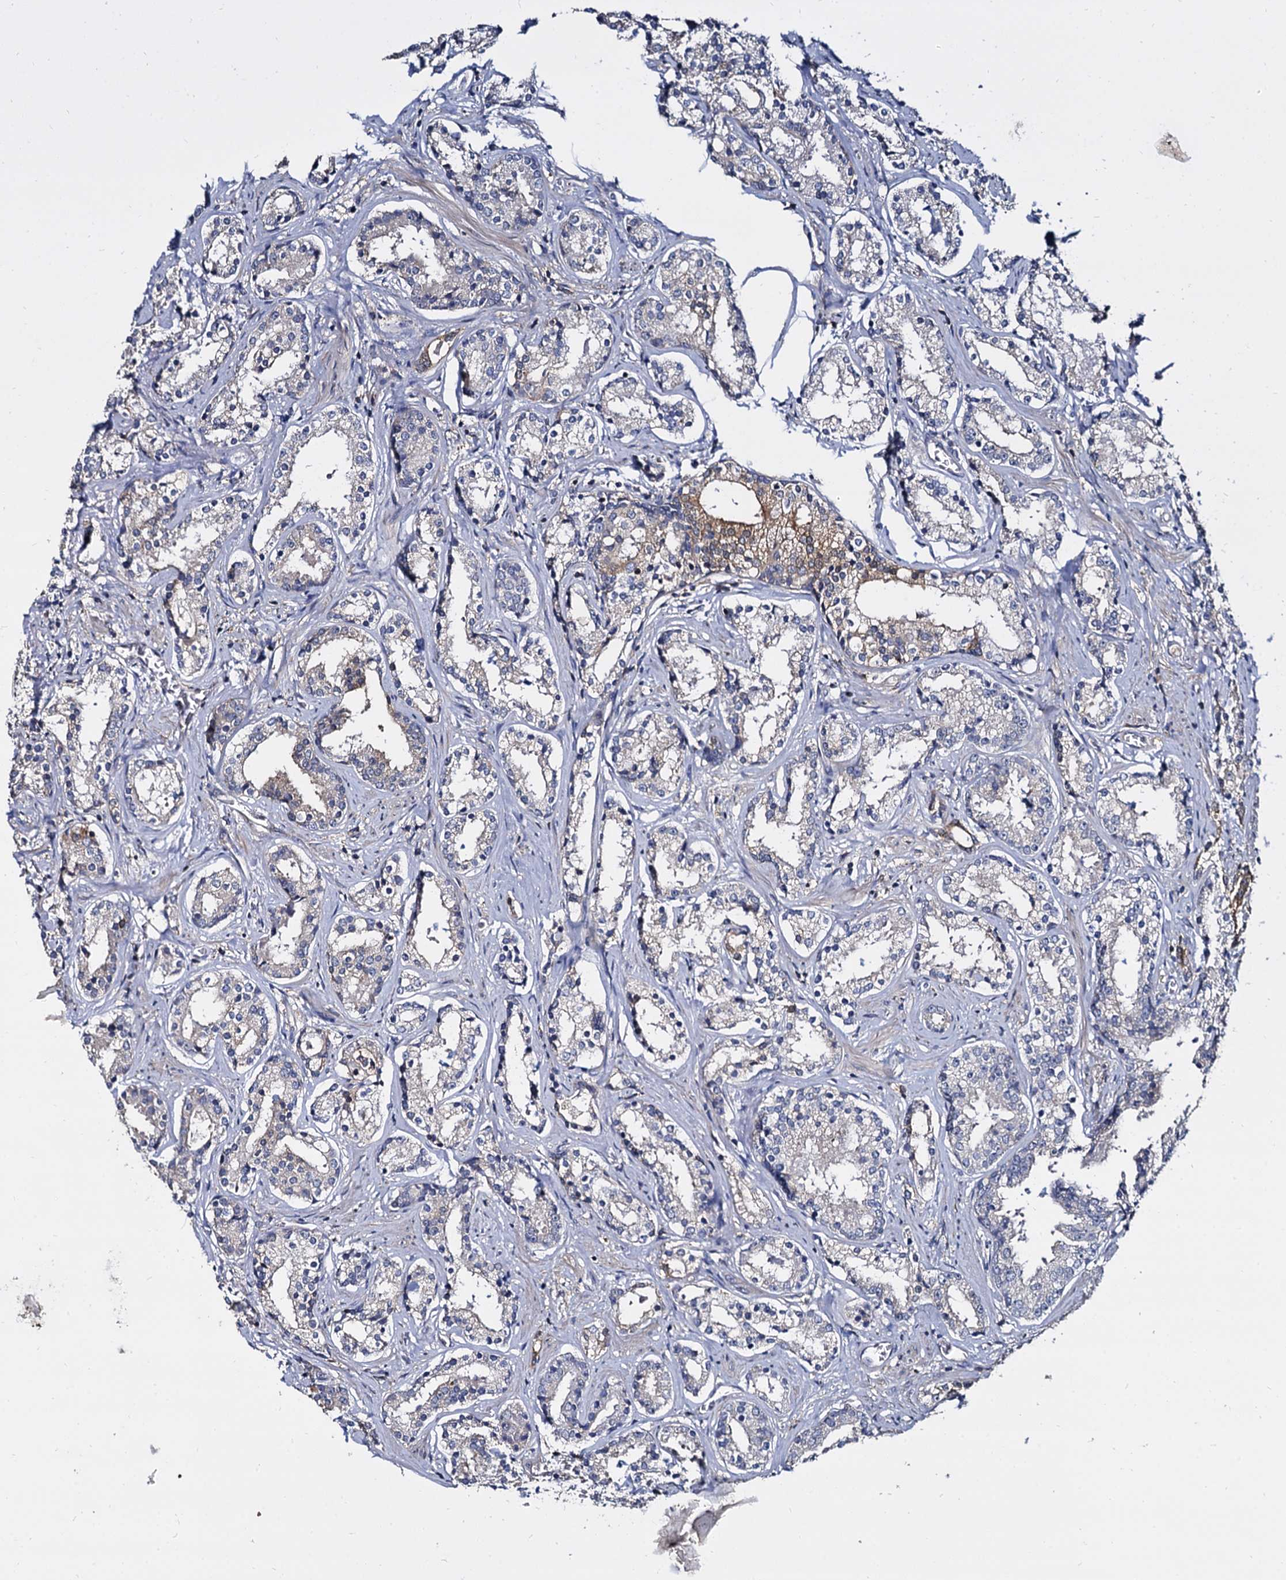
{"staining": {"intensity": "weak", "quantity": "<25%", "location": "cytoplasmic/membranous"}, "tissue": "prostate cancer", "cell_type": "Tumor cells", "image_type": "cancer", "snomed": [{"axis": "morphology", "description": "Adenocarcinoma, High grade"}, {"axis": "topography", "description": "Prostate"}], "caption": "A high-resolution photomicrograph shows IHC staining of adenocarcinoma (high-grade) (prostate), which reveals no significant positivity in tumor cells.", "gene": "ANKRD13A", "patient": {"sex": "male", "age": 58}}